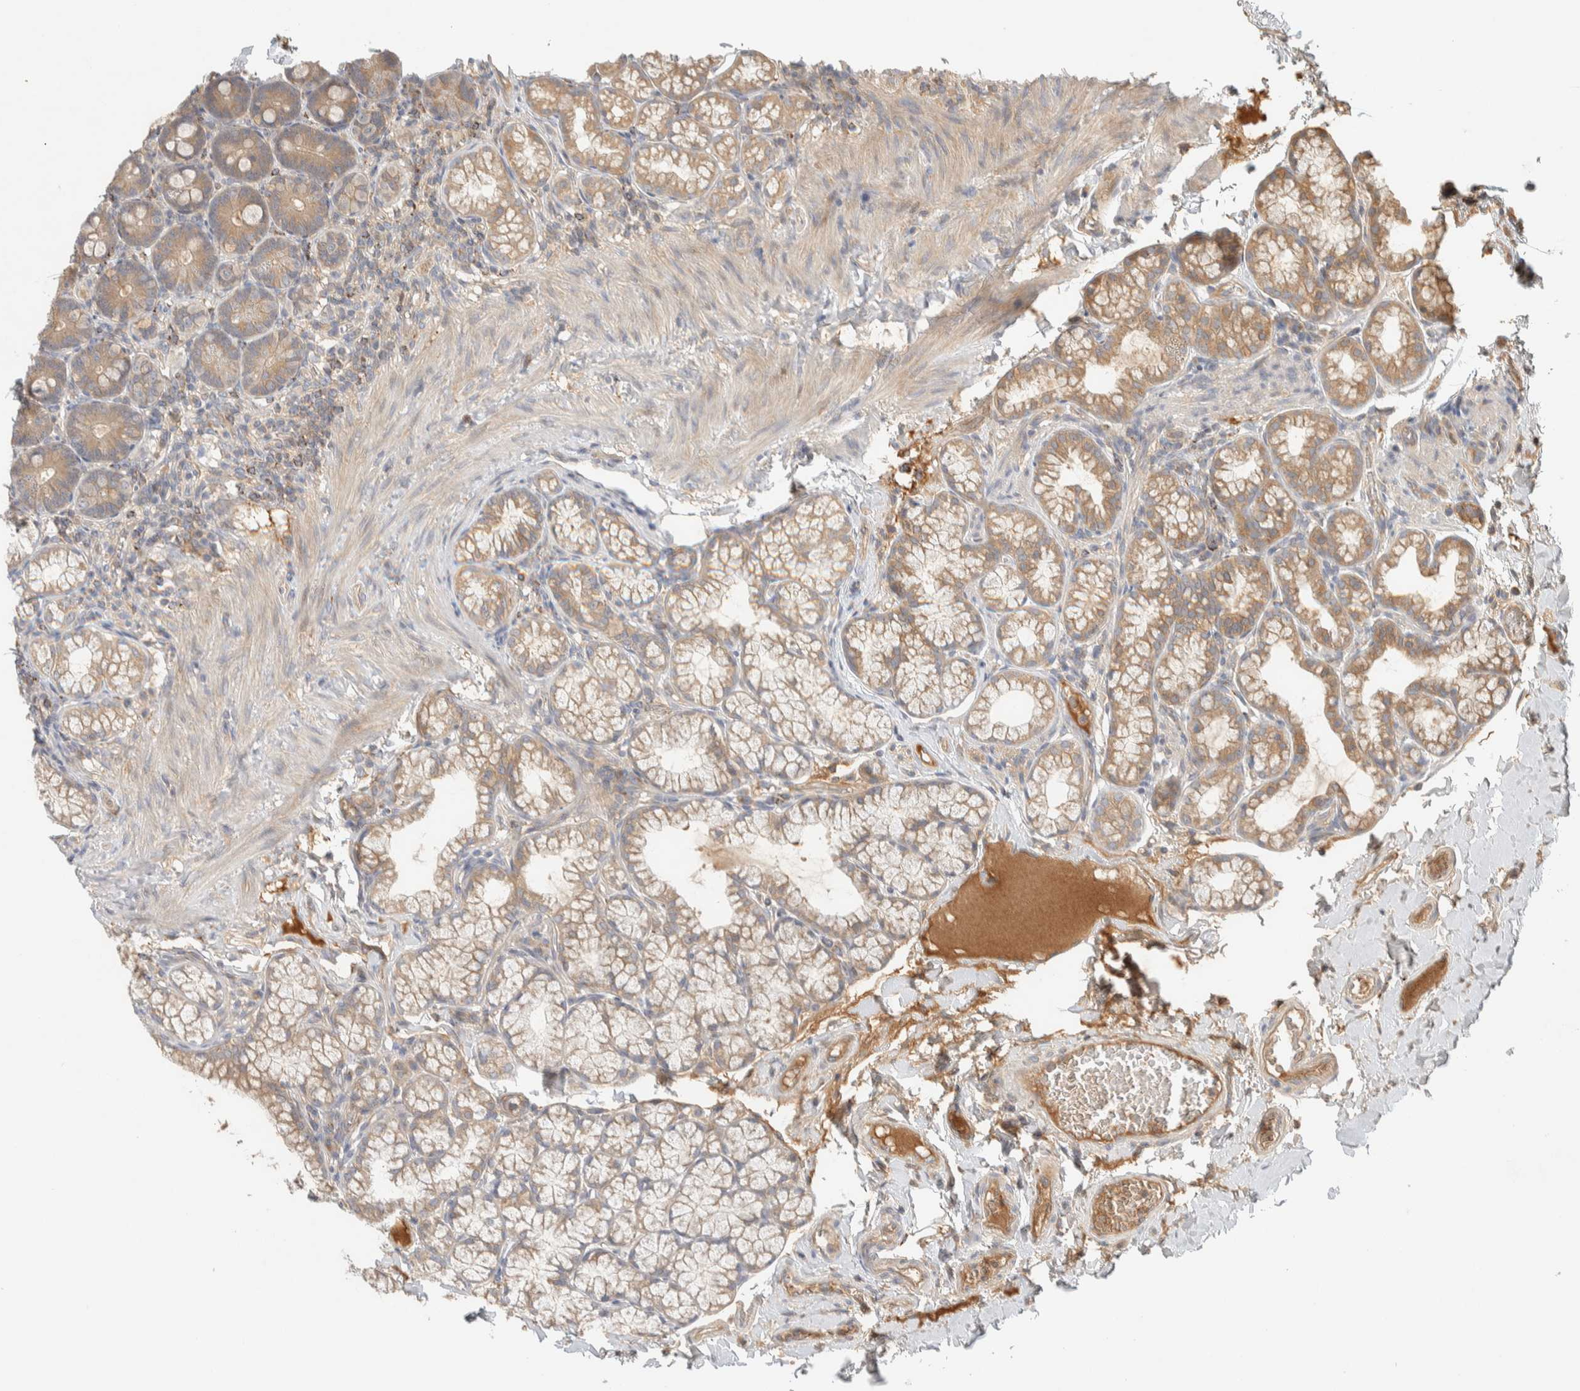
{"staining": {"intensity": "moderate", "quantity": ">75%", "location": "cytoplasmic/membranous"}, "tissue": "duodenum", "cell_type": "Glandular cells", "image_type": "normal", "snomed": [{"axis": "morphology", "description": "Normal tissue, NOS"}, {"axis": "topography", "description": "Duodenum"}], "caption": "Duodenum stained with IHC displays moderate cytoplasmic/membranous positivity in about >75% of glandular cells.", "gene": "FAM167A", "patient": {"sex": "male", "age": 50}}